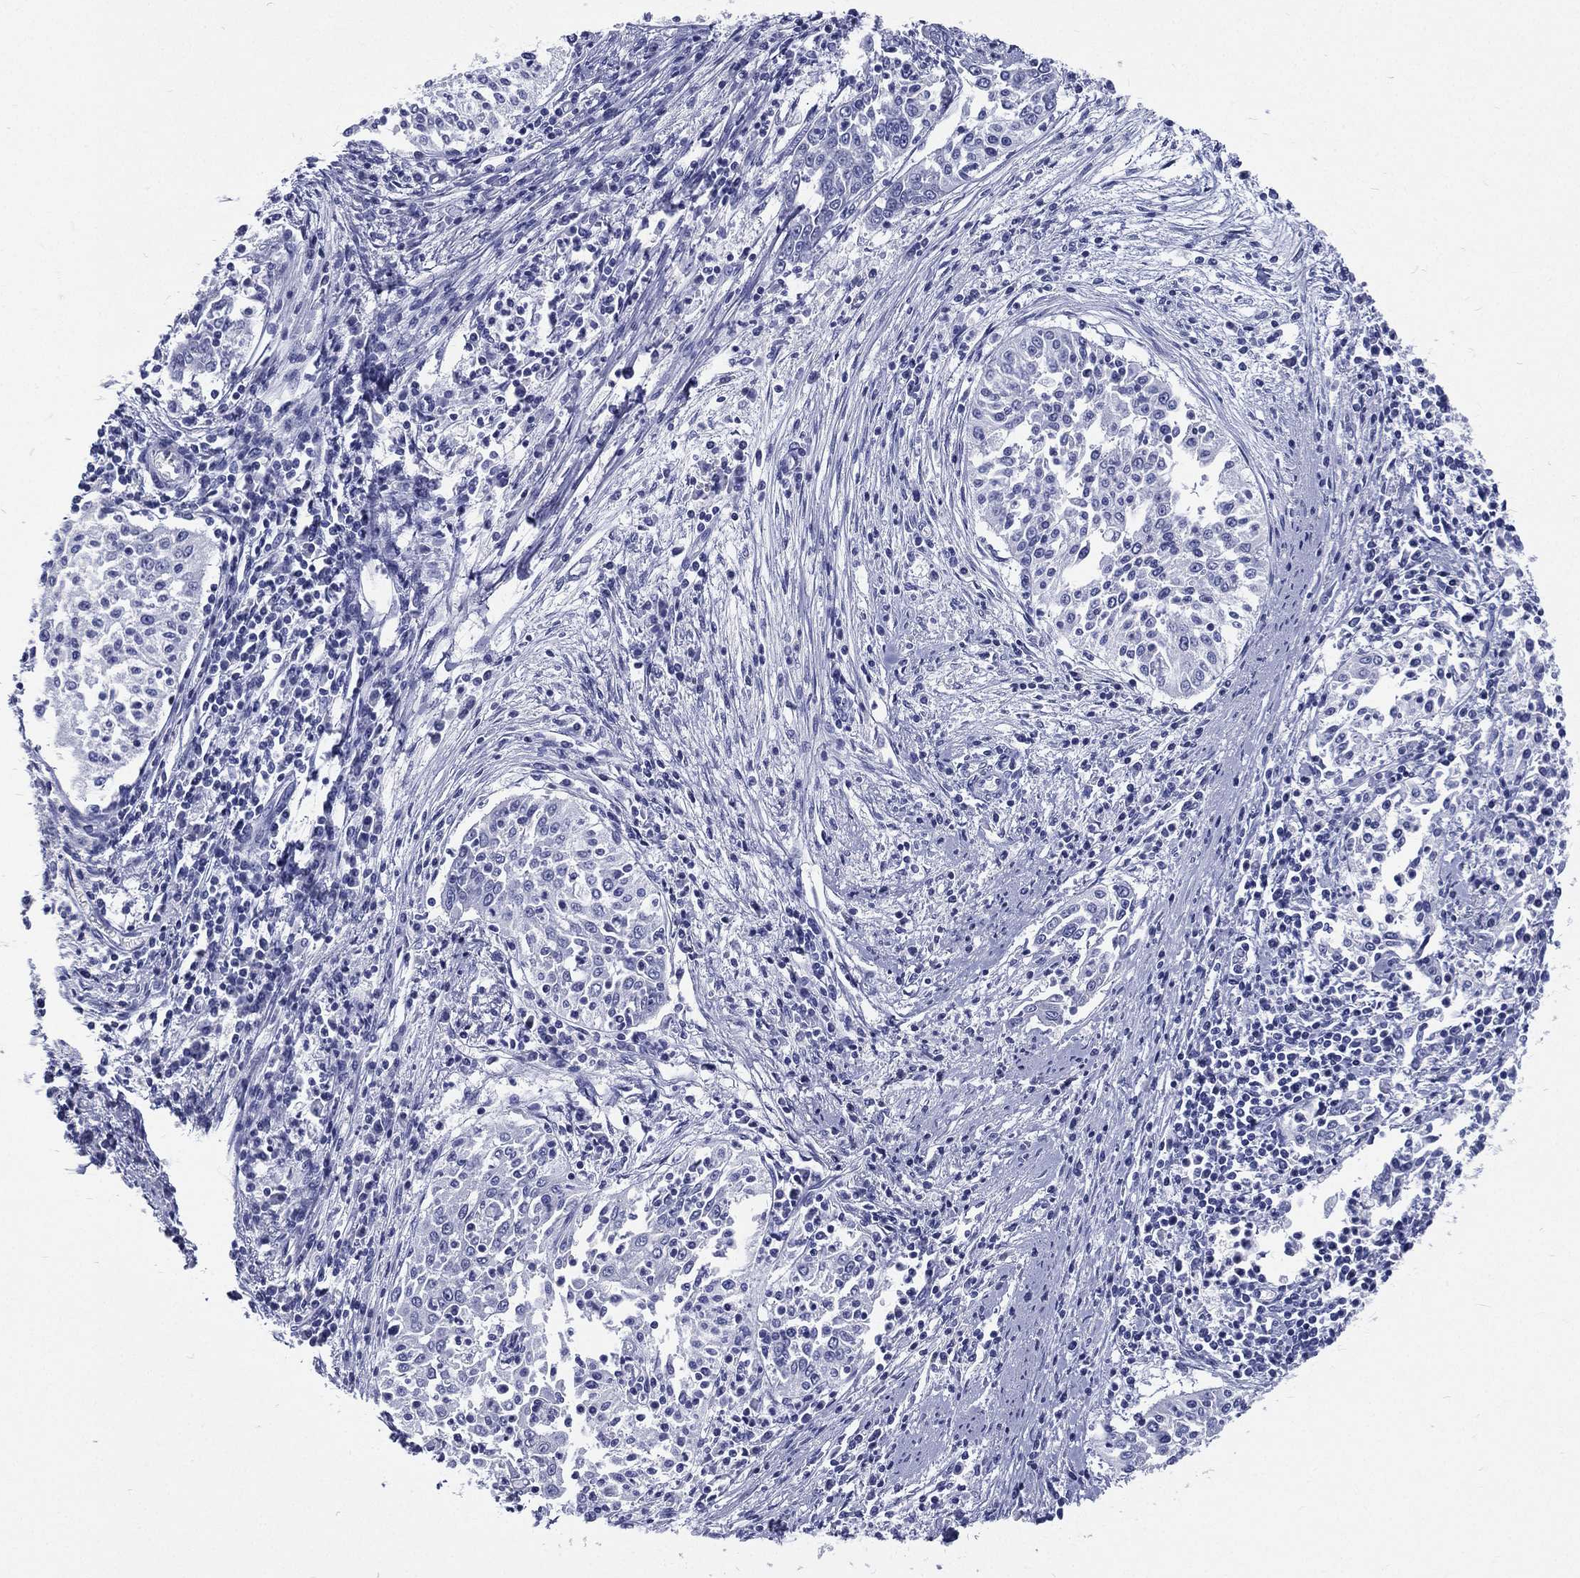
{"staining": {"intensity": "negative", "quantity": "none", "location": "none"}, "tissue": "cervical cancer", "cell_type": "Tumor cells", "image_type": "cancer", "snomed": [{"axis": "morphology", "description": "Squamous cell carcinoma, NOS"}, {"axis": "topography", "description": "Cervix"}], "caption": "Tumor cells show no significant protein expression in cervical cancer (squamous cell carcinoma). (DAB (3,3'-diaminobenzidine) immunohistochemistry (IHC) with hematoxylin counter stain).", "gene": "RSPH4A", "patient": {"sex": "female", "age": 41}}